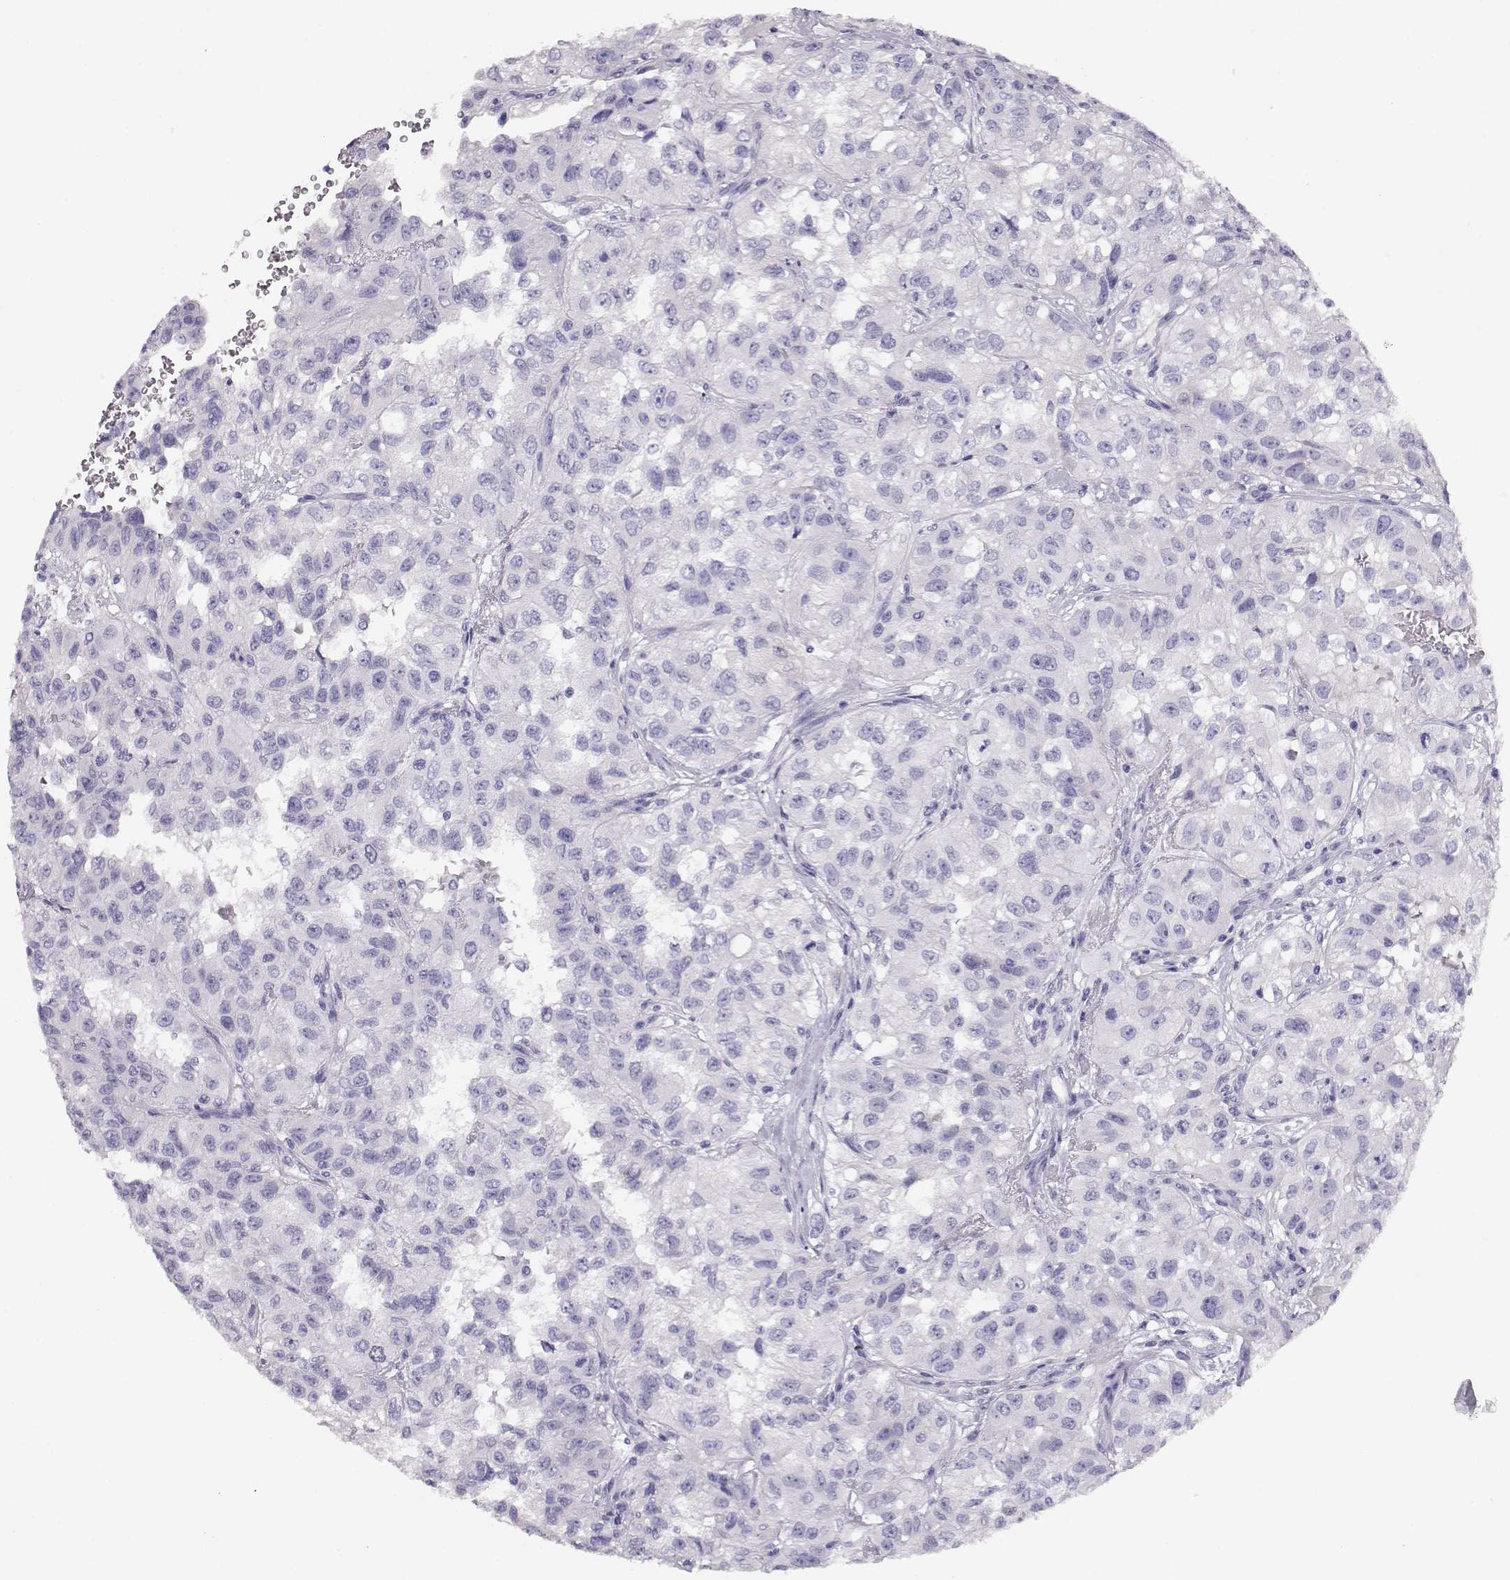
{"staining": {"intensity": "negative", "quantity": "none", "location": "none"}, "tissue": "renal cancer", "cell_type": "Tumor cells", "image_type": "cancer", "snomed": [{"axis": "morphology", "description": "Adenocarcinoma, NOS"}, {"axis": "topography", "description": "Kidney"}], "caption": "High magnification brightfield microscopy of renal adenocarcinoma stained with DAB (brown) and counterstained with hematoxylin (blue): tumor cells show no significant staining.", "gene": "CRX", "patient": {"sex": "male", "age": 64}}